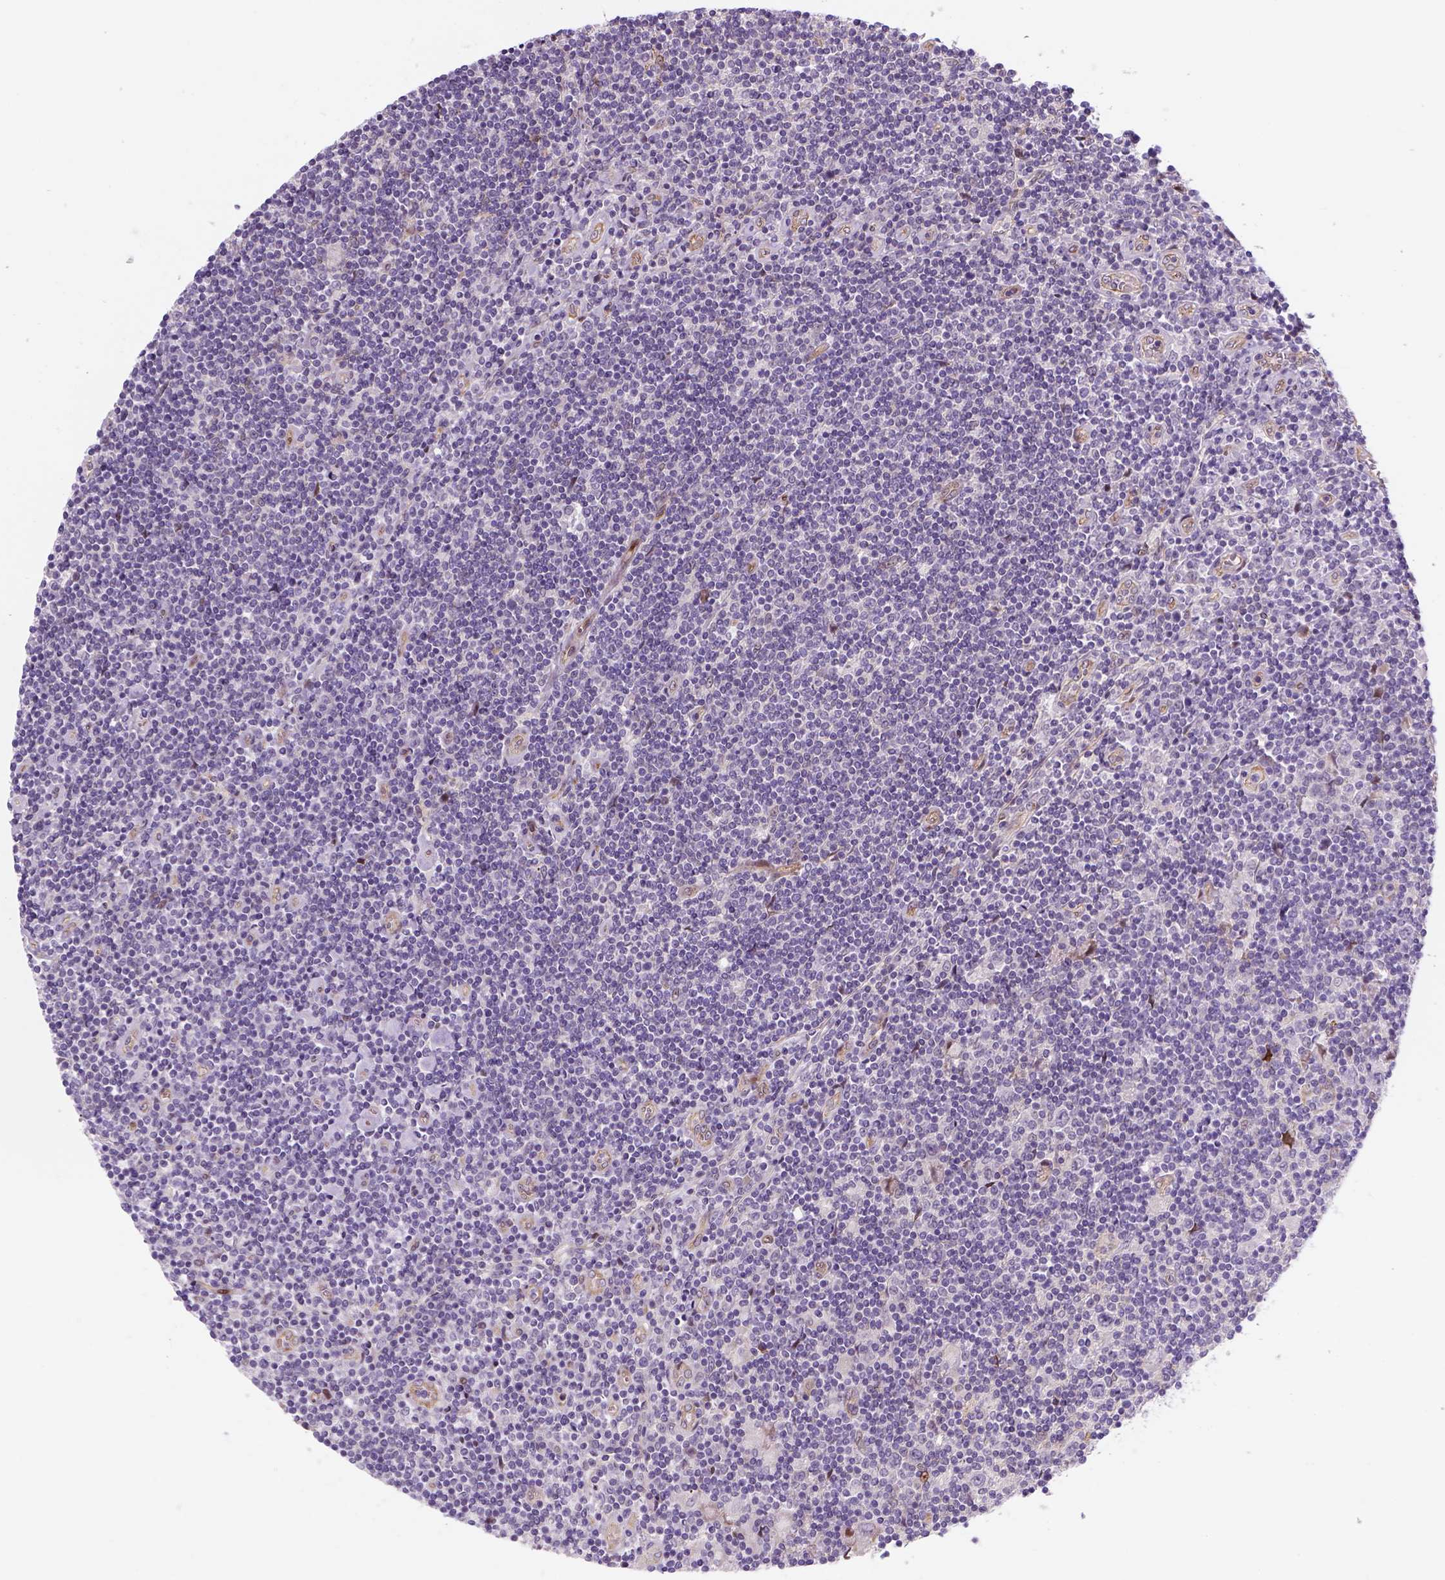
{"staining": {"intensity": "negative", "quantity": "none", "location": "none"}, "tissue": "lymphoma", "cell_type": "Tumor cells", "image_type": "cancer", "snomed": [{"axis": "morphology", "description": "Hodgkin's disease, NOS"}, {"axis": "topography", "description": "Lymph node"}], "caption": "This image is of Hodgkin's disease stained with immunohistochemistry to label a protein in brown with the nuclei are counter-stained blue. There is no positivity in tumor cells. The staining is performed using DAB (3,3'-diaminobenzidine) brown chromogen with nuclei counter-stained in using hematoxylin.", "gene": "VSTM5", "patient": {"sex": "male", "age": 40}}